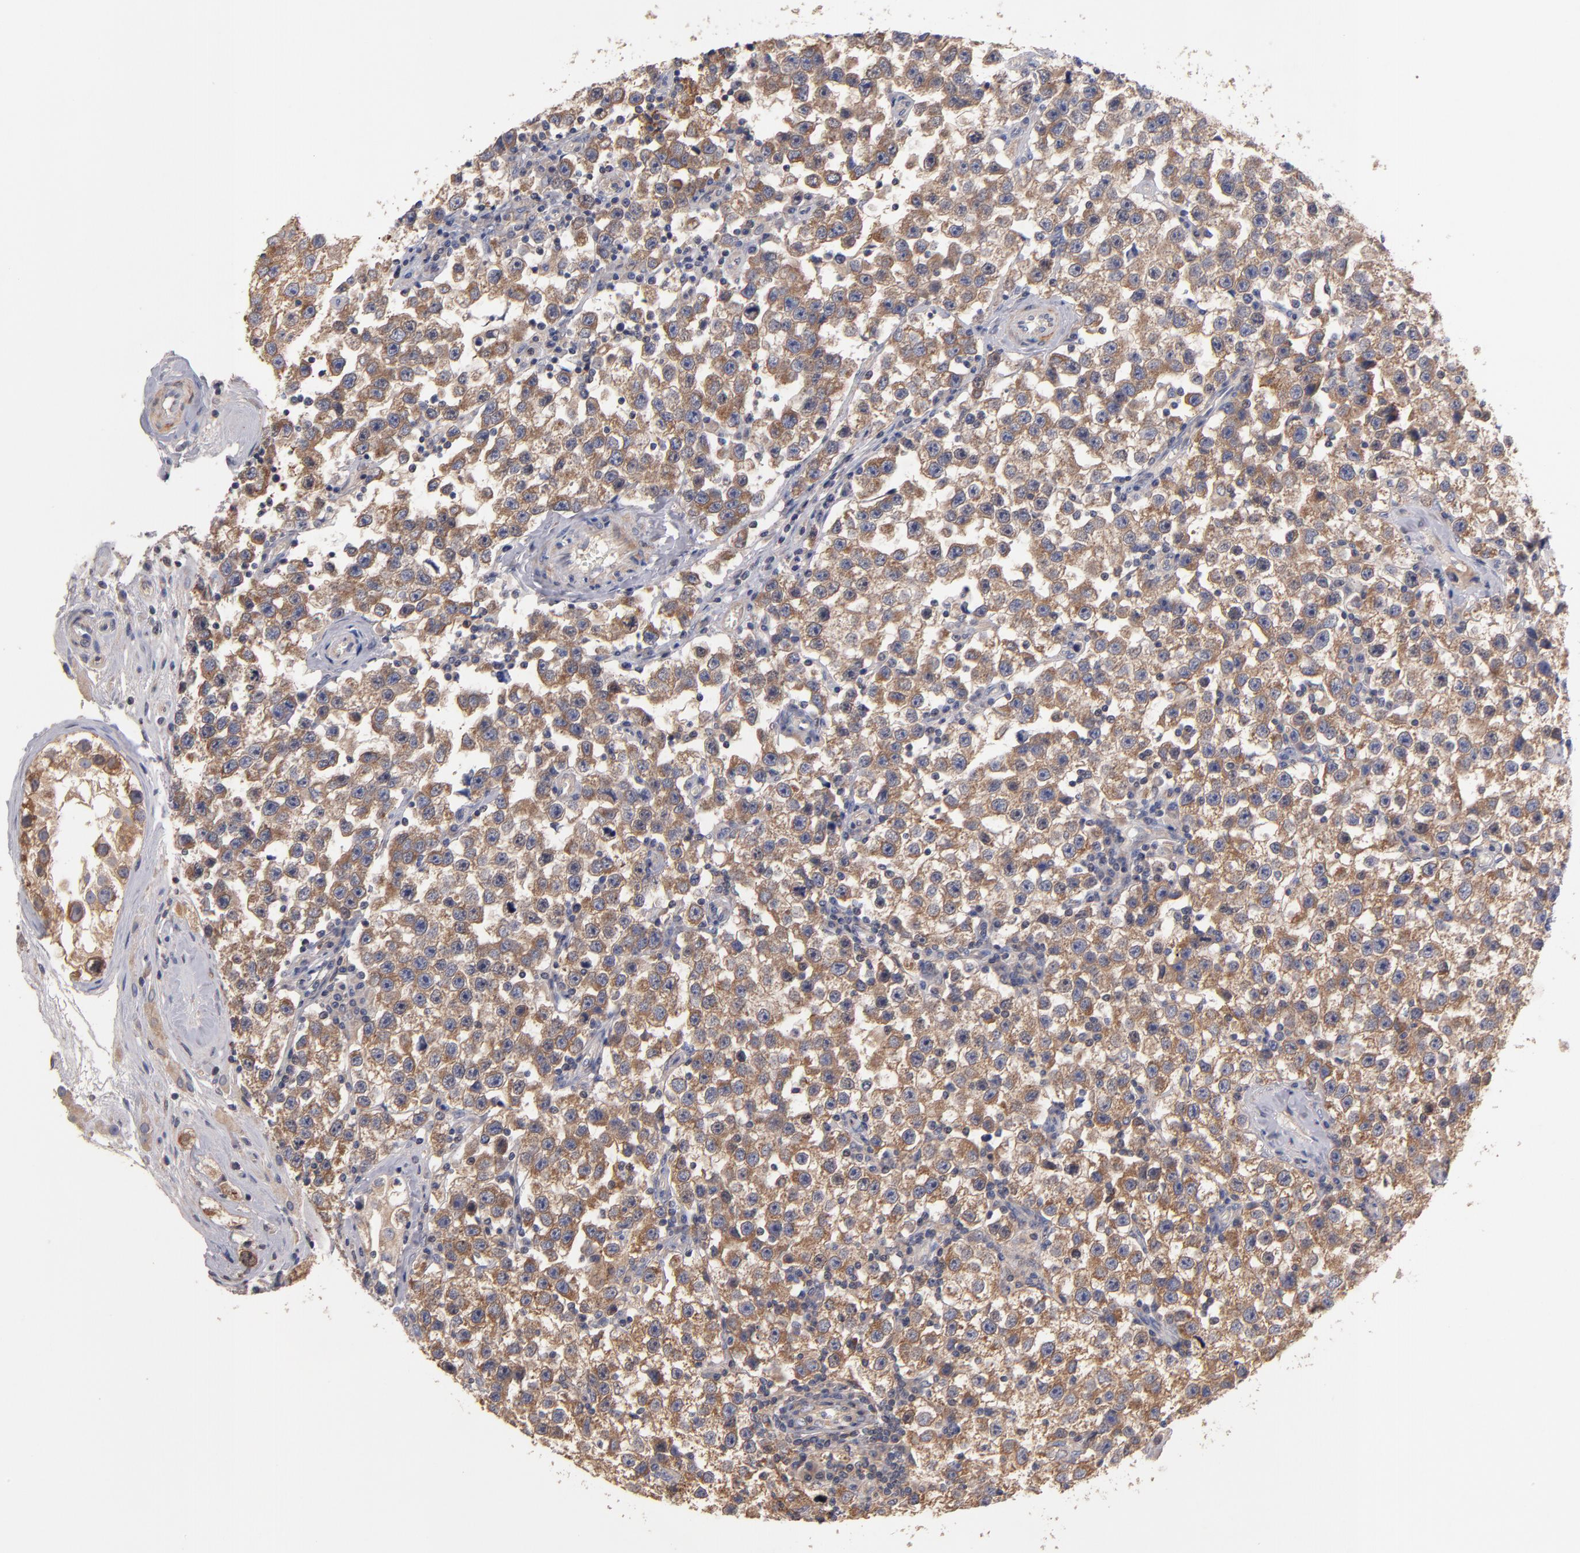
{"staining": {"intensity": "moderate", "quantity": ">75%", "location": "cytoplasmic/membranous"}, "tissue": "testis cancer", "cell_type": "Tumor cells", "image_type": "cancer", "snomed": [{"axis": "morphology", "description": "Seminoma, NOS"}, {"axis": "topography", "description": "Testis"}], "caption": "Protein positivity by IHC shows moderate cytoplasmic/membranous expression in about >75% of tumor cells in testis cancer.", "gene": "DACT1", "patient": {"sex": "male", "age": 32}}